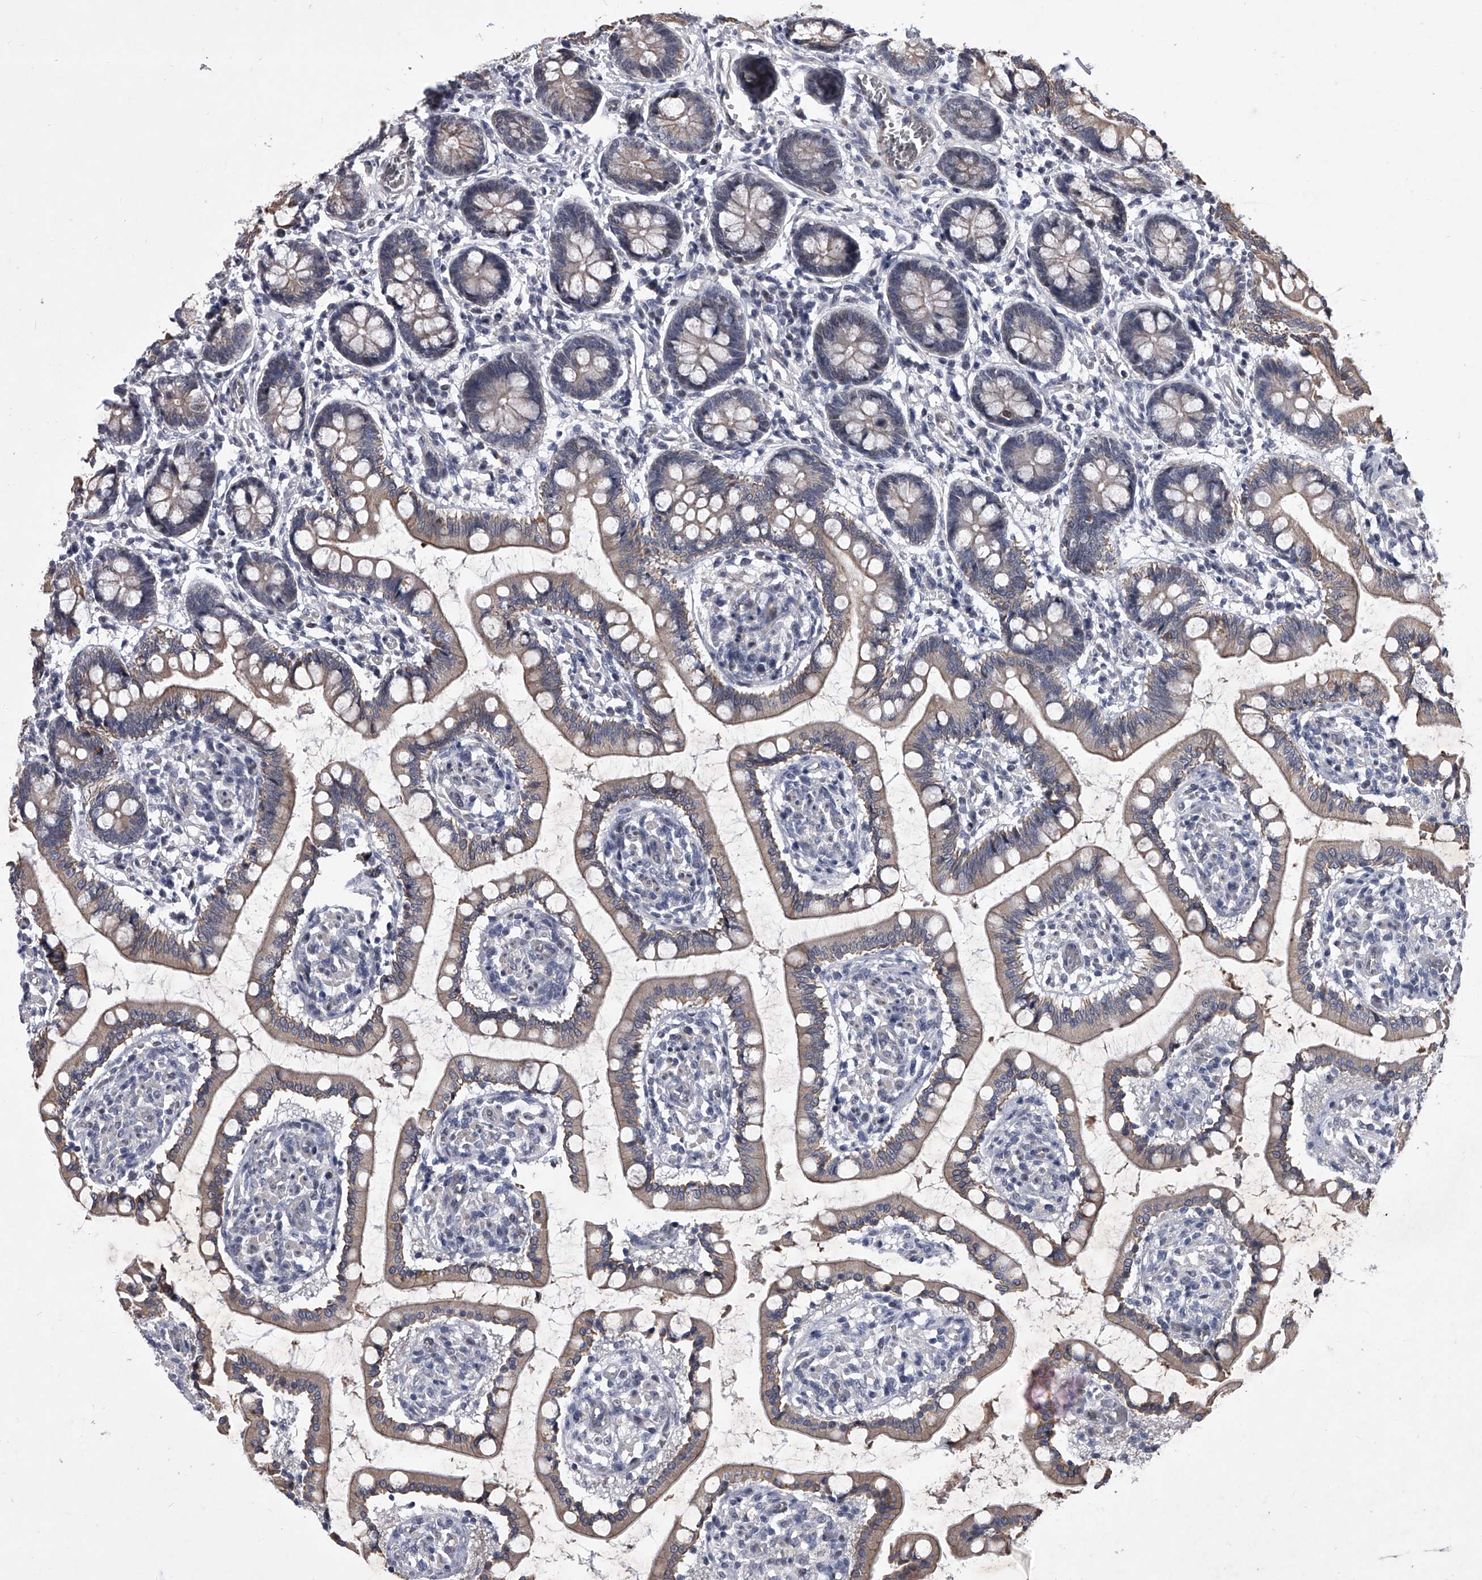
{"staining": {"intensity": "weak", "quantity": "25%-75%", "location": "cytoplasmic/membranous"}, "tissue": "small intestine", "cell_type": "Glandular cells", "image_type": "normal", "snomed": [{"axis": "morphology", "description": "Normal tissue, NOS"}, {"axis": "topography", "description": "Small intestine"}], "caption": "Brown immunohistochemical staining in normal small intestine exhibits weak cytoplasmic/membranous positivity in approximately 25%-75% of glandular cells. Nuclei are stained in blue.", "gene": "ZNF76", "patient": {"sex": "male", "age": 52}}